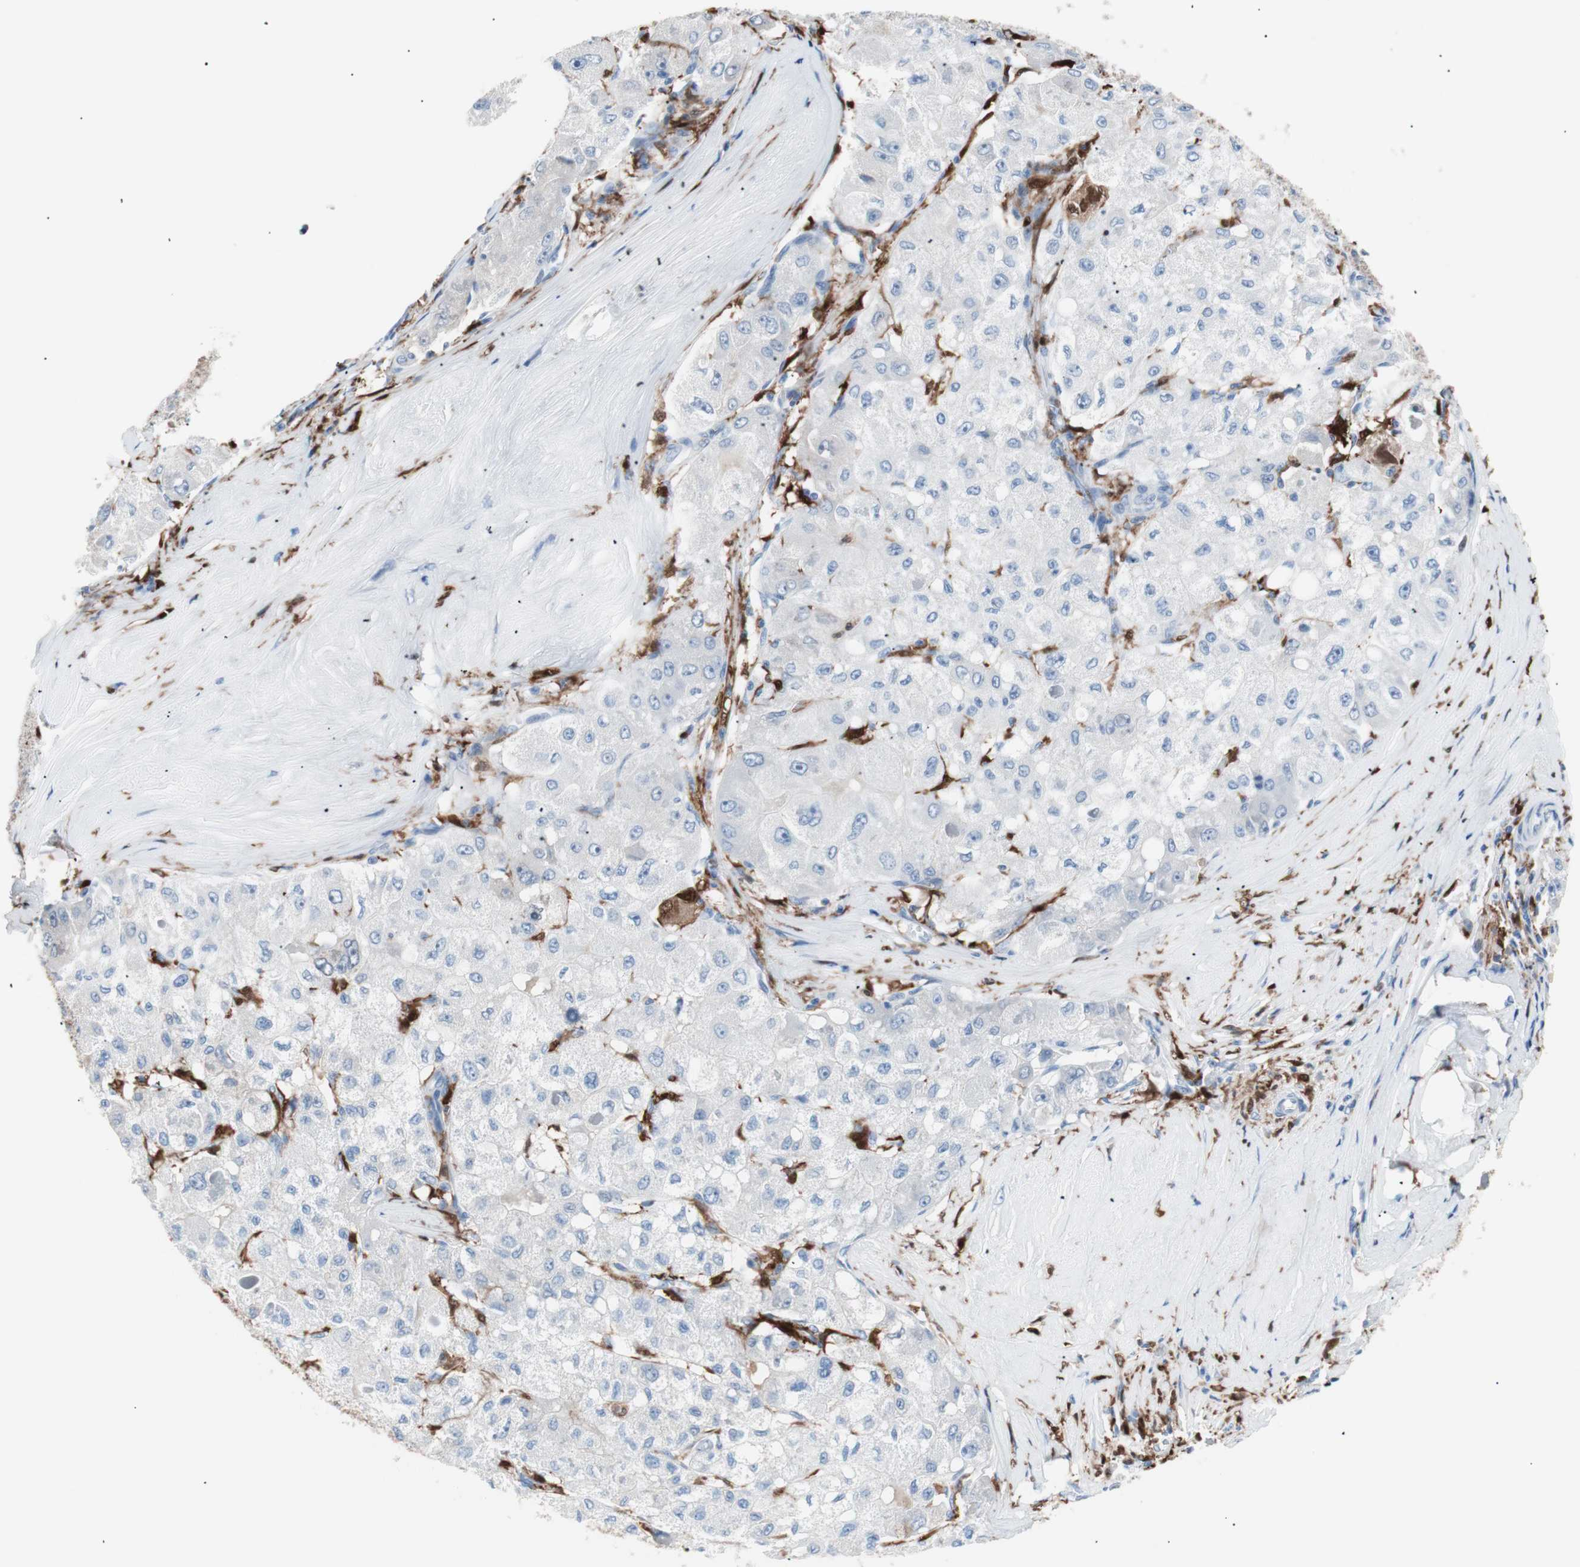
{"staining": {"intensity": "negative", "quantity": "none", "location": "none"}, "tissue": "liver cancer", "cell_type": "Tumor cells", "image_type": "cancer", "snomed": [{"axis": "morphology", "description": "Carcinoma, Hepatocellular, NOS"}, {"axis": "topography", "description": "Liver"}], "caption": "Liver cancer (hepatocellular carcinoma) was stained to show a protein in brown. There is no significant staining in tumor cells. (Stains: DAB (3,3'-diaminobenzidine) immunohistochemistry (IHC) with hematoxylin counter stain, Microscopy: brightfield microscopy at high magnification).", "gene": "IL18", "patient": {"sex": "male", "age": 80}}